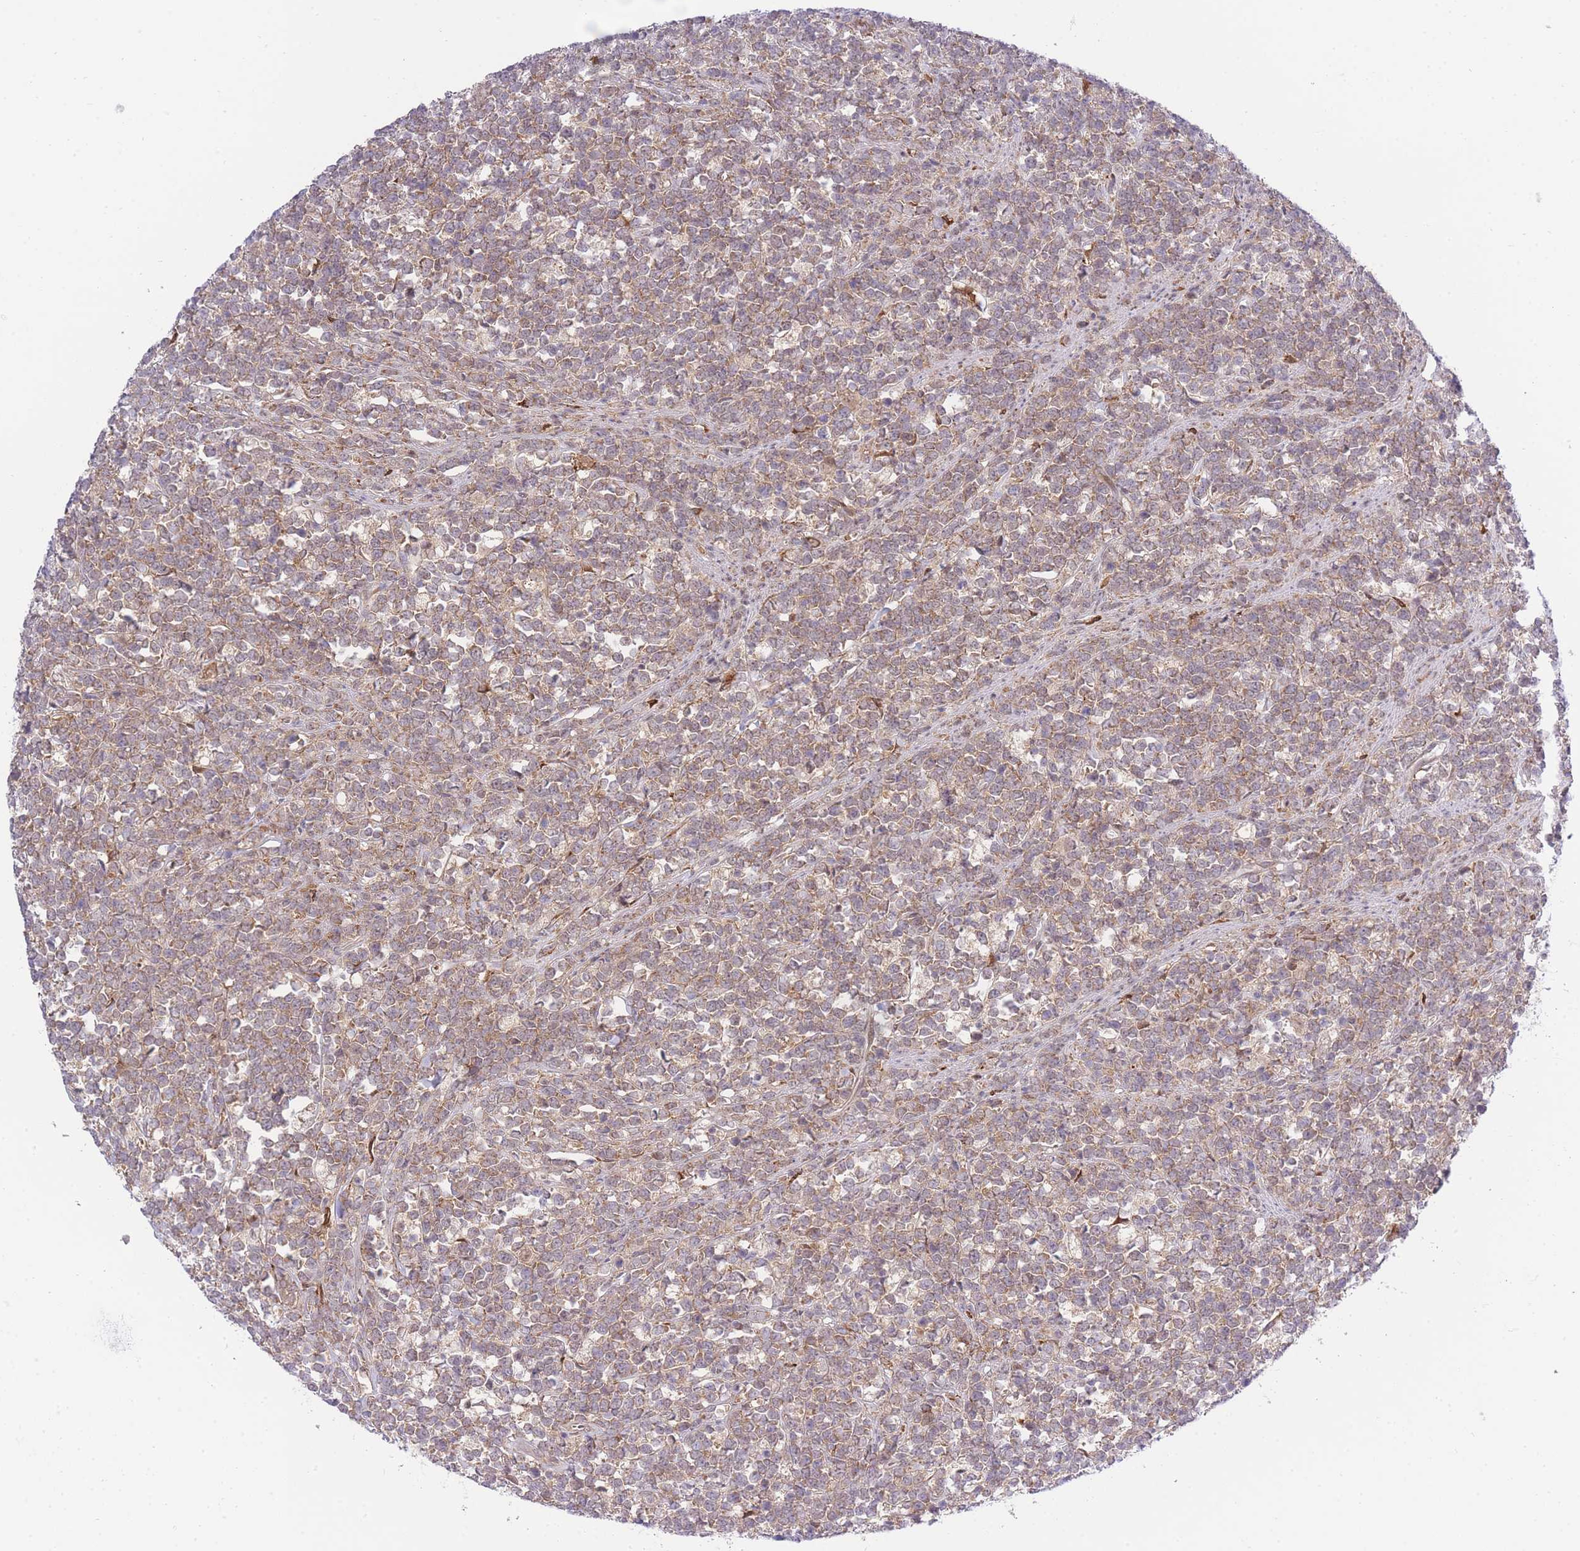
{"staining": {"intensity": "weak", "quantity": ">75%", "location": "cytoplasmic/membranous"}, "tissue": "lymphoma", "cell_type": "Tumor cells", "image_type": "cancer", "snomed": [{"axis": "morphology", "description": "Malignant lymphoma, non-Hodgkin's type, High grade"}, {"axis": "topography", "description": "Small intestine"}, {"axis": "topography", "description": "Colon"}], "caption": "This image shows immunohistochemistry (IHC) staining of human lymphoma, with low weak cytoplasmic/membranous staining in about >75% of tumor cells.", "gene": "EIF2B2", "patient": {"sex": "male", "age": 8}}